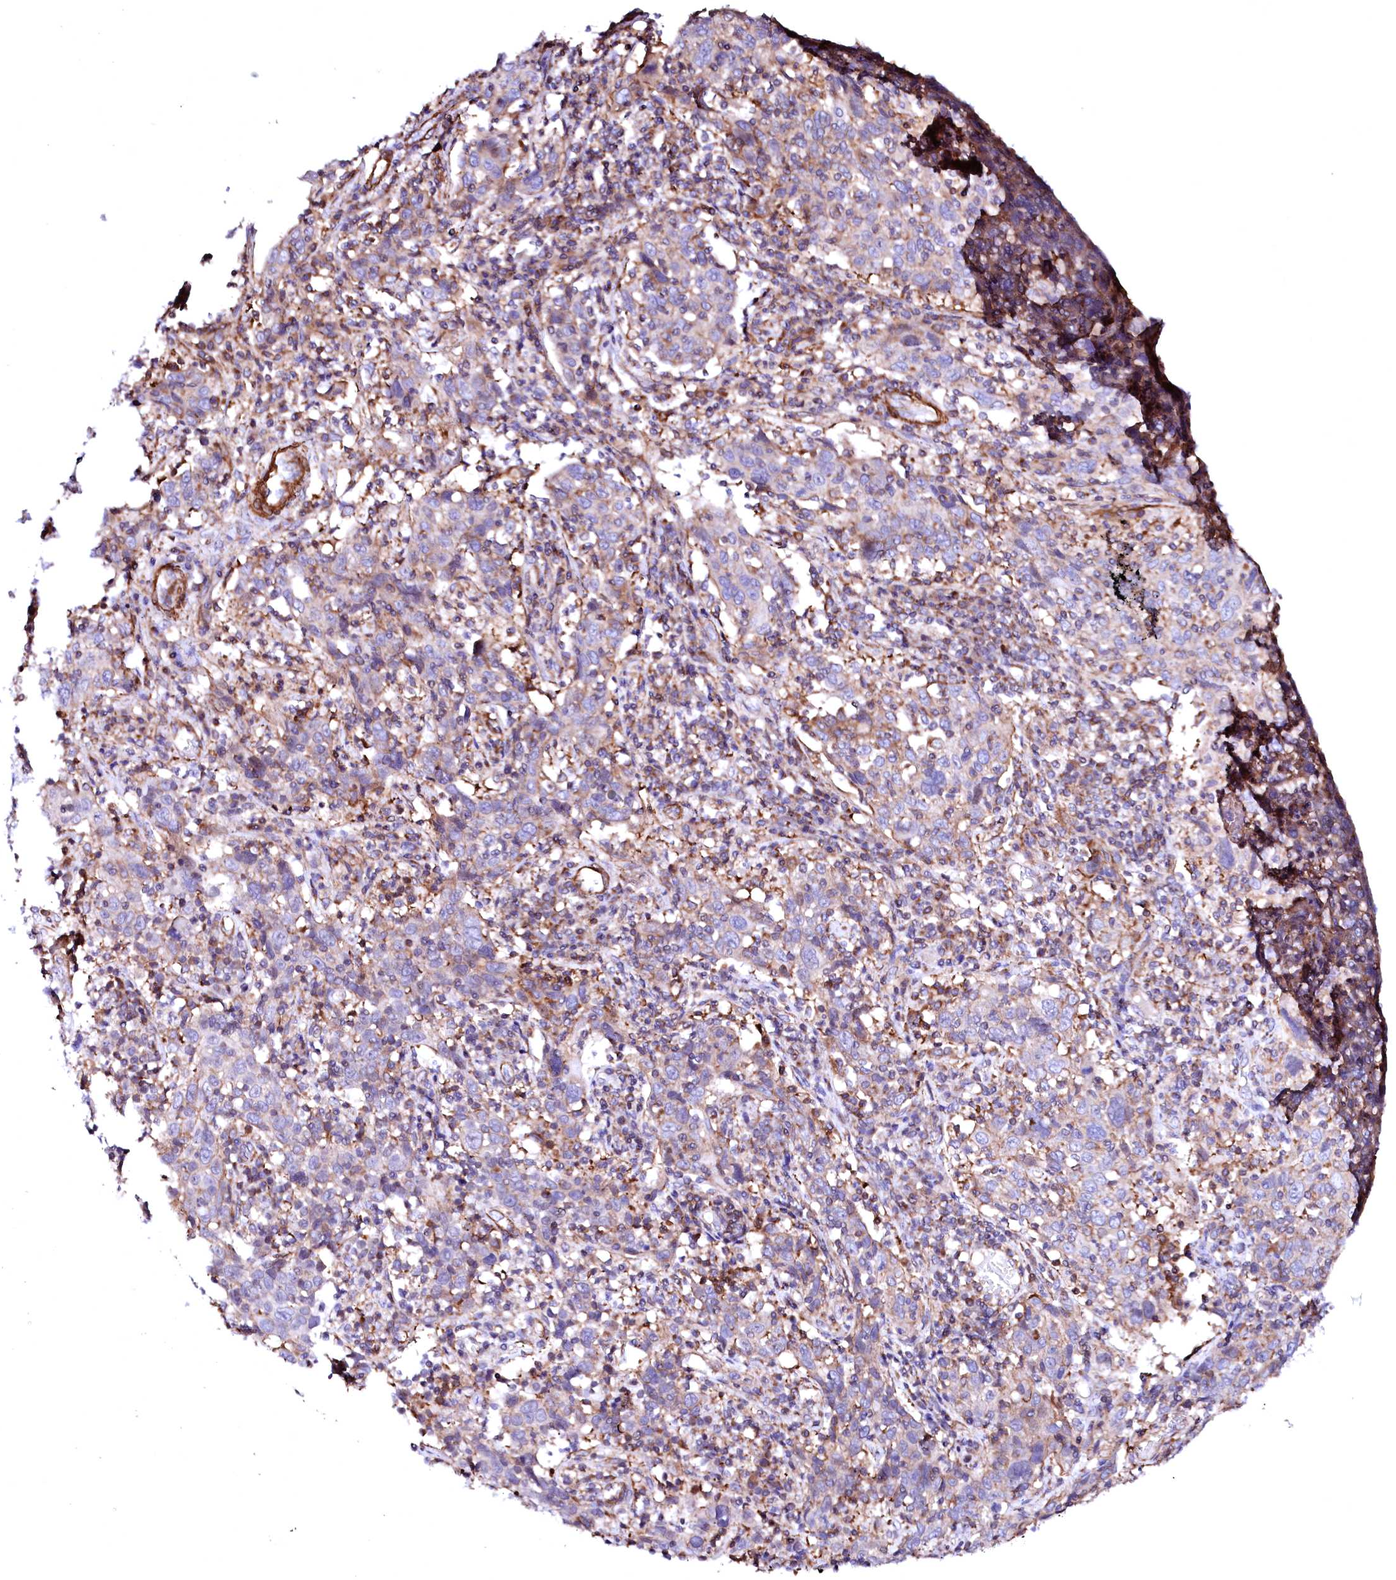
{"staining": {"intensity": "negative", "quantity": "none", "location": "none"}, "tissue": "cervical cancer", "cell_type": "Tumor cells", "image_type": "cancer", "snomed": [{"axis": "morphology", "description": "Squamous cell carcinoma, NOS"}, {"axis": "topography", "description": "Cervix"}], "caption": "This is an immunohistochemistry histopathology image of cervical cancer (squamous cell carcinoma). There is no staining in tumor cells.", "gene": "GPR176", "patient": {"sex": "female", "age": 46}}